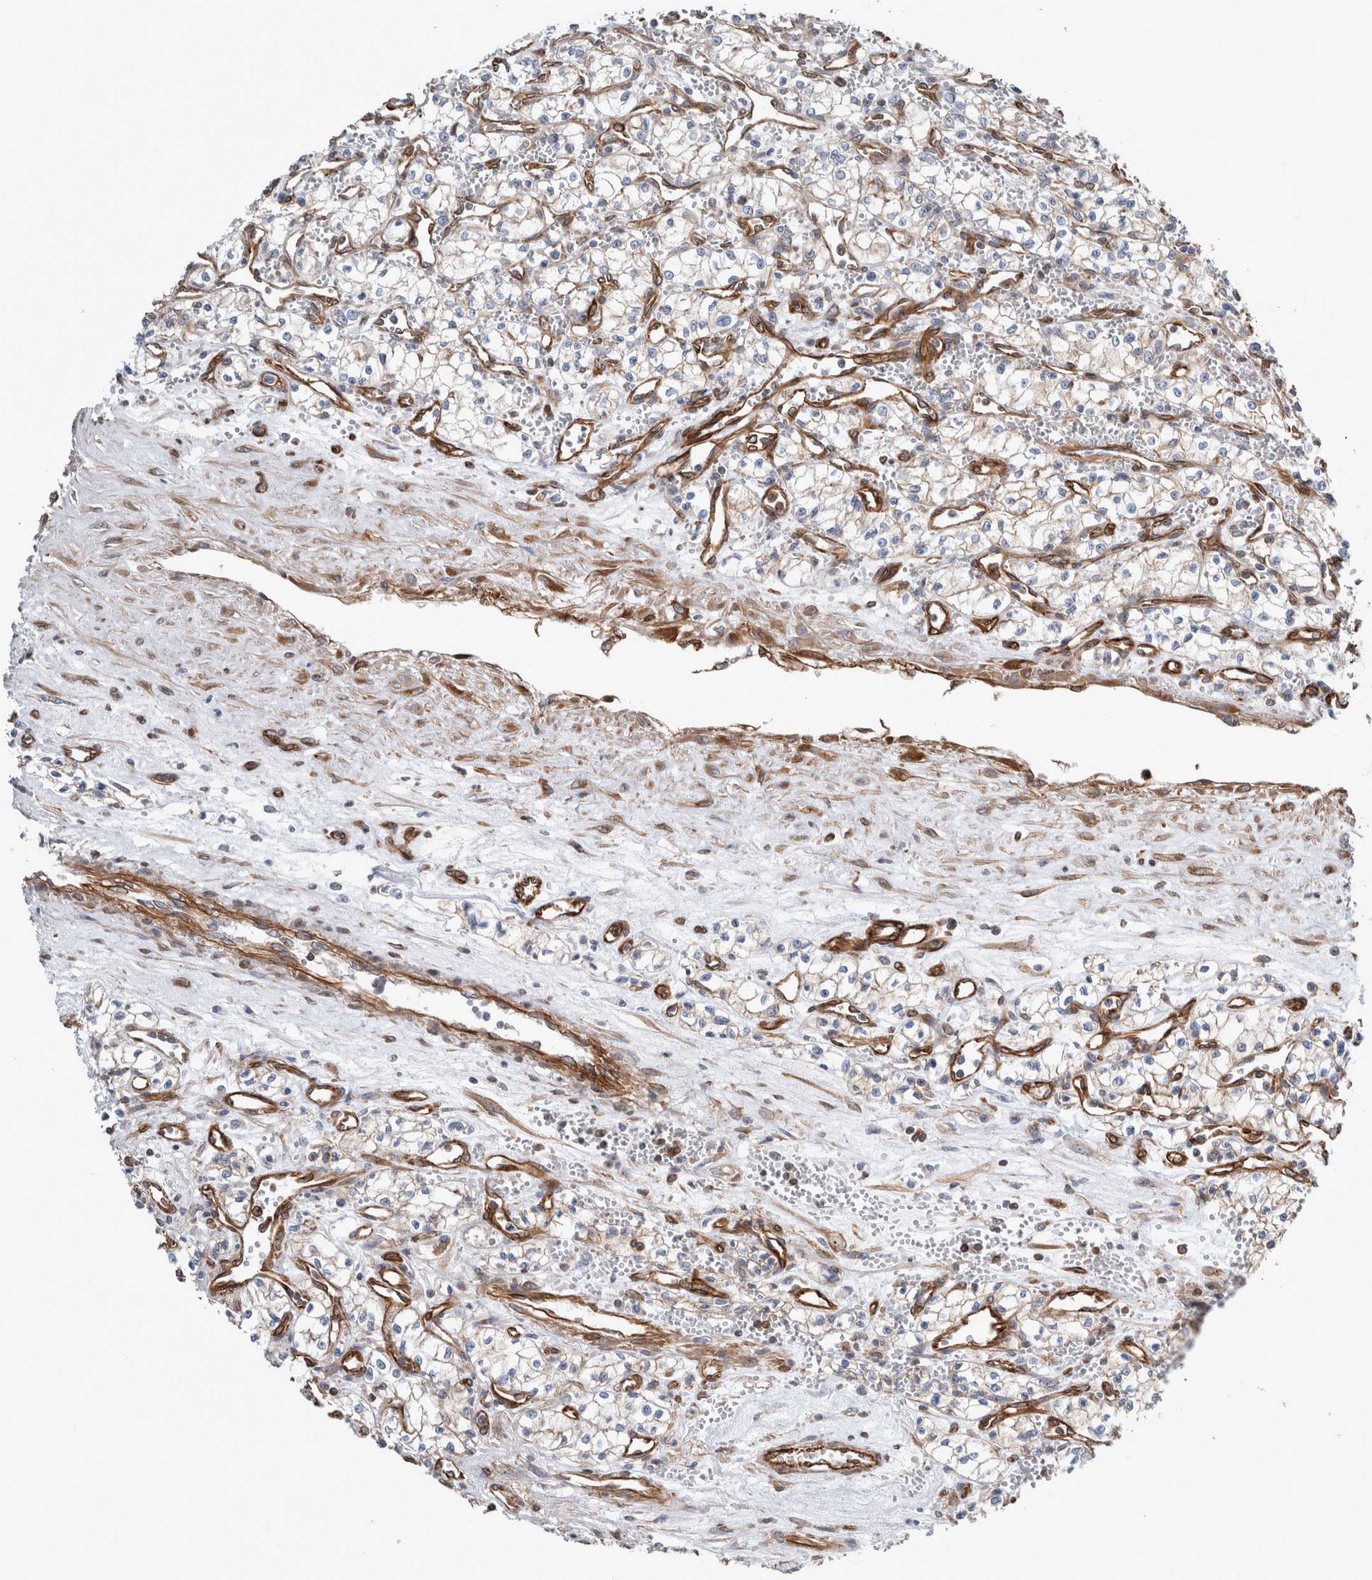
{"staining": {"intensity": "weak", "quantity": "25%-75%", "location": "cytoplasmic/membranous"}, "tissue": "renal cancer", "cell_type": "Tumor cells", "image_type": "cancer", "snomed": [{"axis": "morphology", "description": "Adenocarcinoma, NOS"}, {"axis": "topography", "description": "Kidney"}], "caption": "Brown immunohistochemical staining in renal cancer exhibits weak cytoplasmic/membranous staining in about 25%-75% of tumor cells.", "gene": "PLEC", "patient": {"sex": "male", "age": 59}}